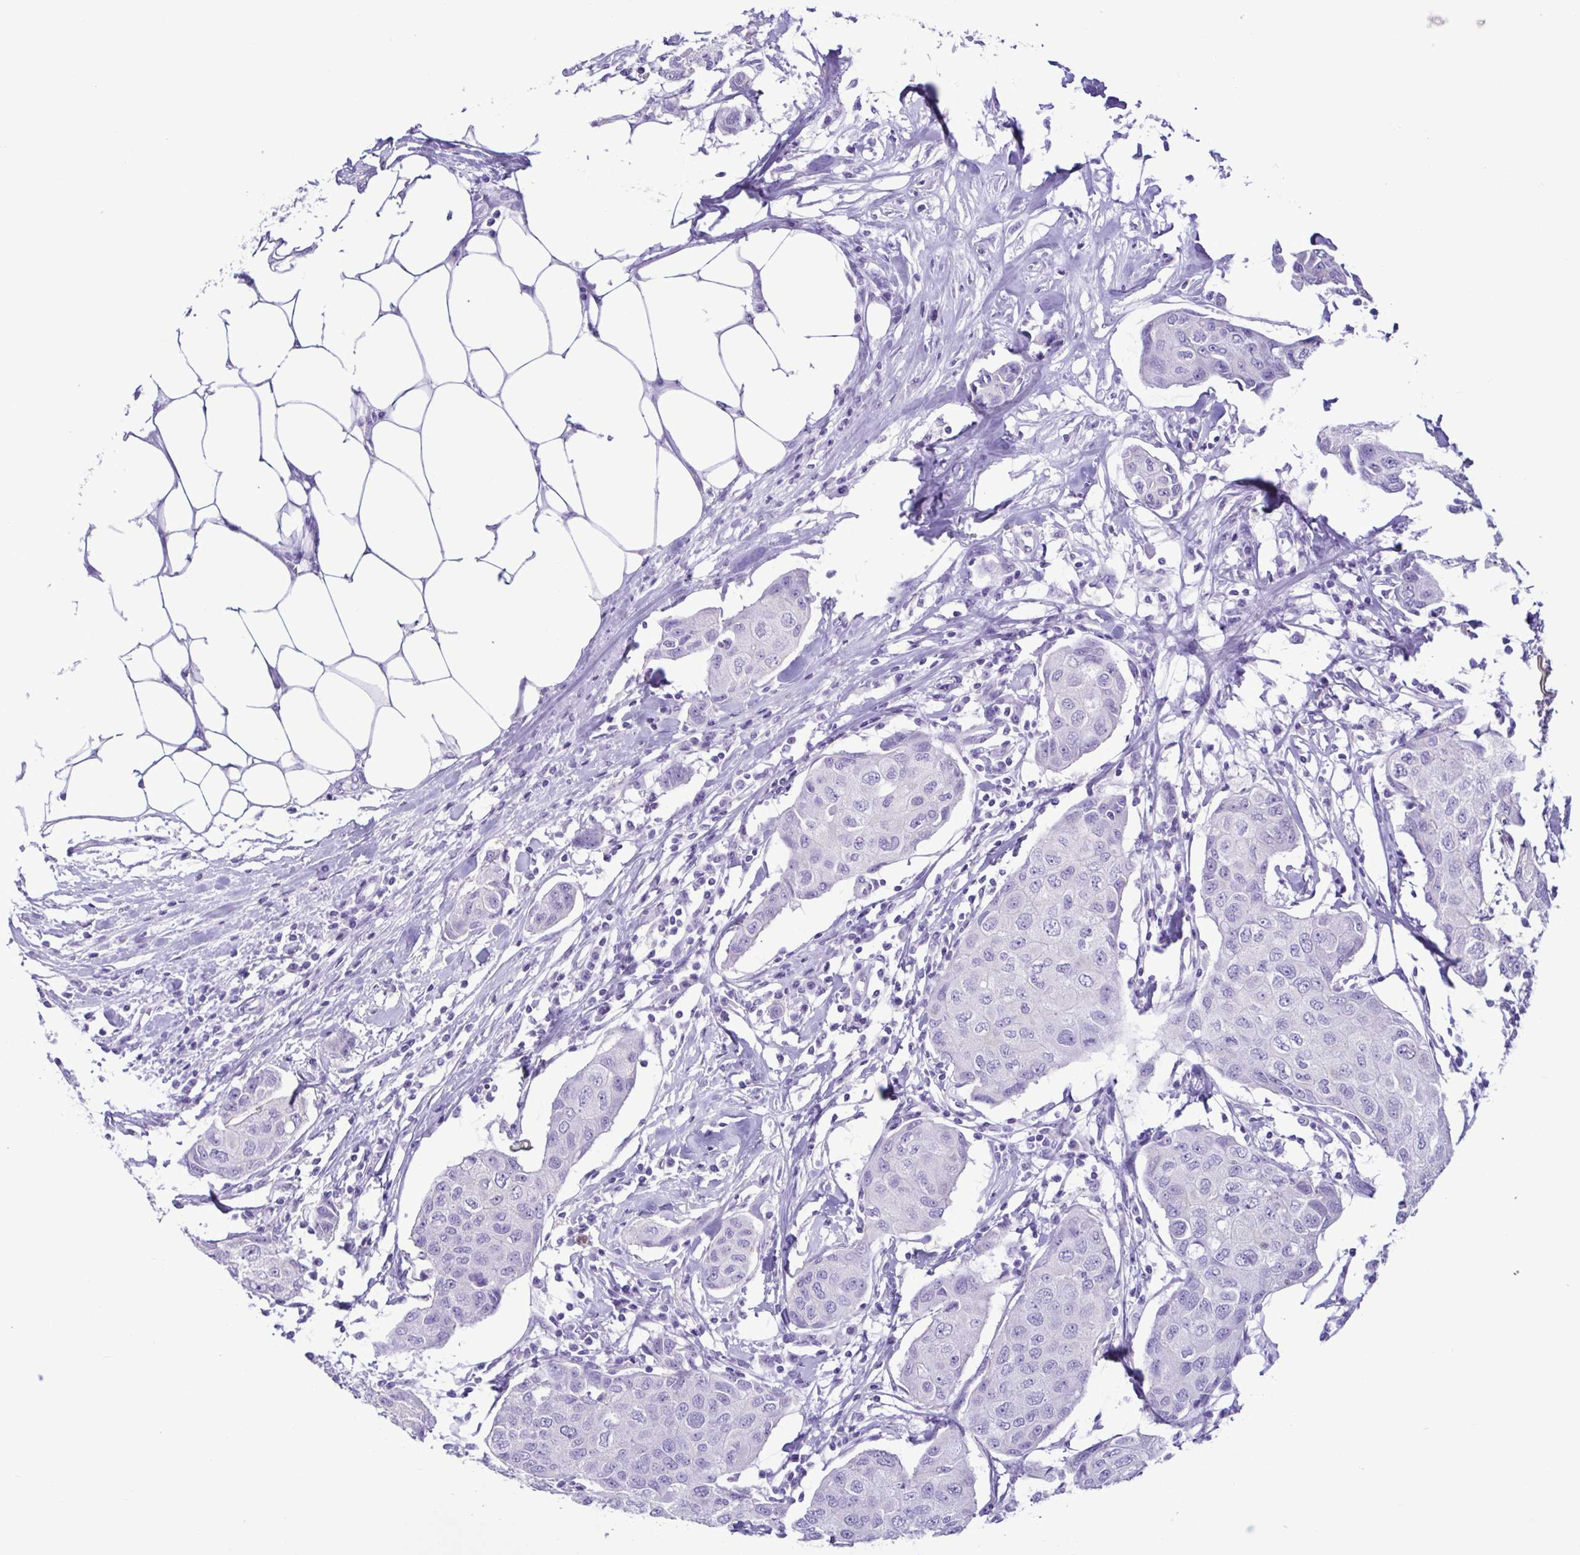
{"staining": {"intensity": "negative", "quantity": "none", "location": "none"}, "tissue": "breast cancer", "cell_type": "Tumor cells", "image_type": "cancer", "snomed": [{"axis": "morphology", "description": "Duct carcinoma"}, {"axis": "topography", "description": "Breast"}, {"axis": "topography", "description": "Lymph node"}], "caption": "IHC histopathology image of neoplastic tissue: human breast infiltrating ductal carcinoma stained with DAB demonstrates no significant protein expression in tumor cells.", "gene": "CBY2", "patient": {"sex": "female", "age": 80}}